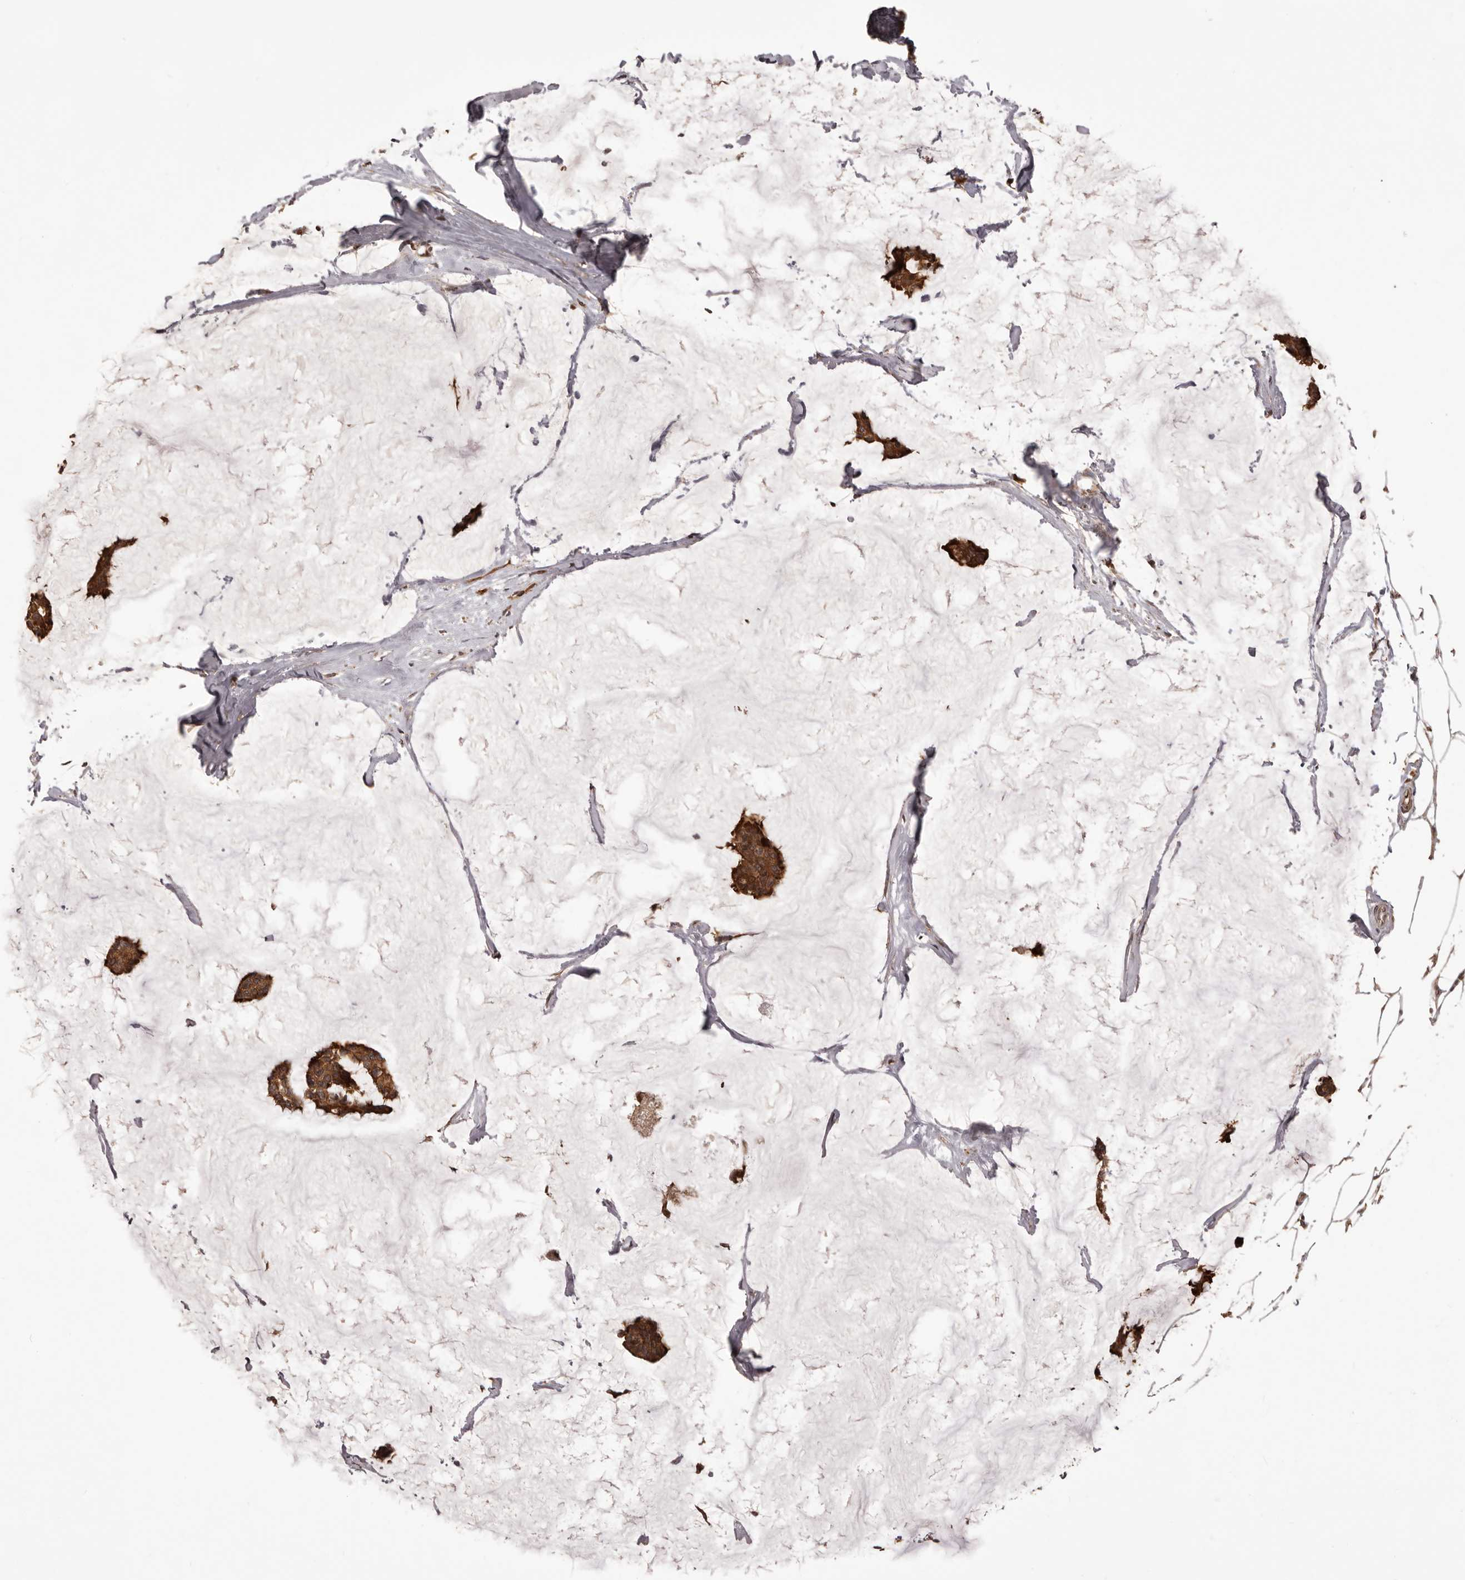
{"staining": {"intensity": "strong", "quantity": ">75%", "location": "cytoplasmic/membranous"}, "tissue": "breast cancer", "cell_type": "Tumor cells", "image_type": "cancer", "snomed": [{"axis": "morphology", "description": "Duct carcinoma"}, {"axis": "topography", "description": "Breast"}], "caption": "A high-resolution image shows immunohistochemistry (IHC) staining of breast cancer, which shows strong cytoplasmic/membranous expression in about >75% of tumor cells.", "gene": "HBS1L", "patient": {"sex": "female", "age": 93}}